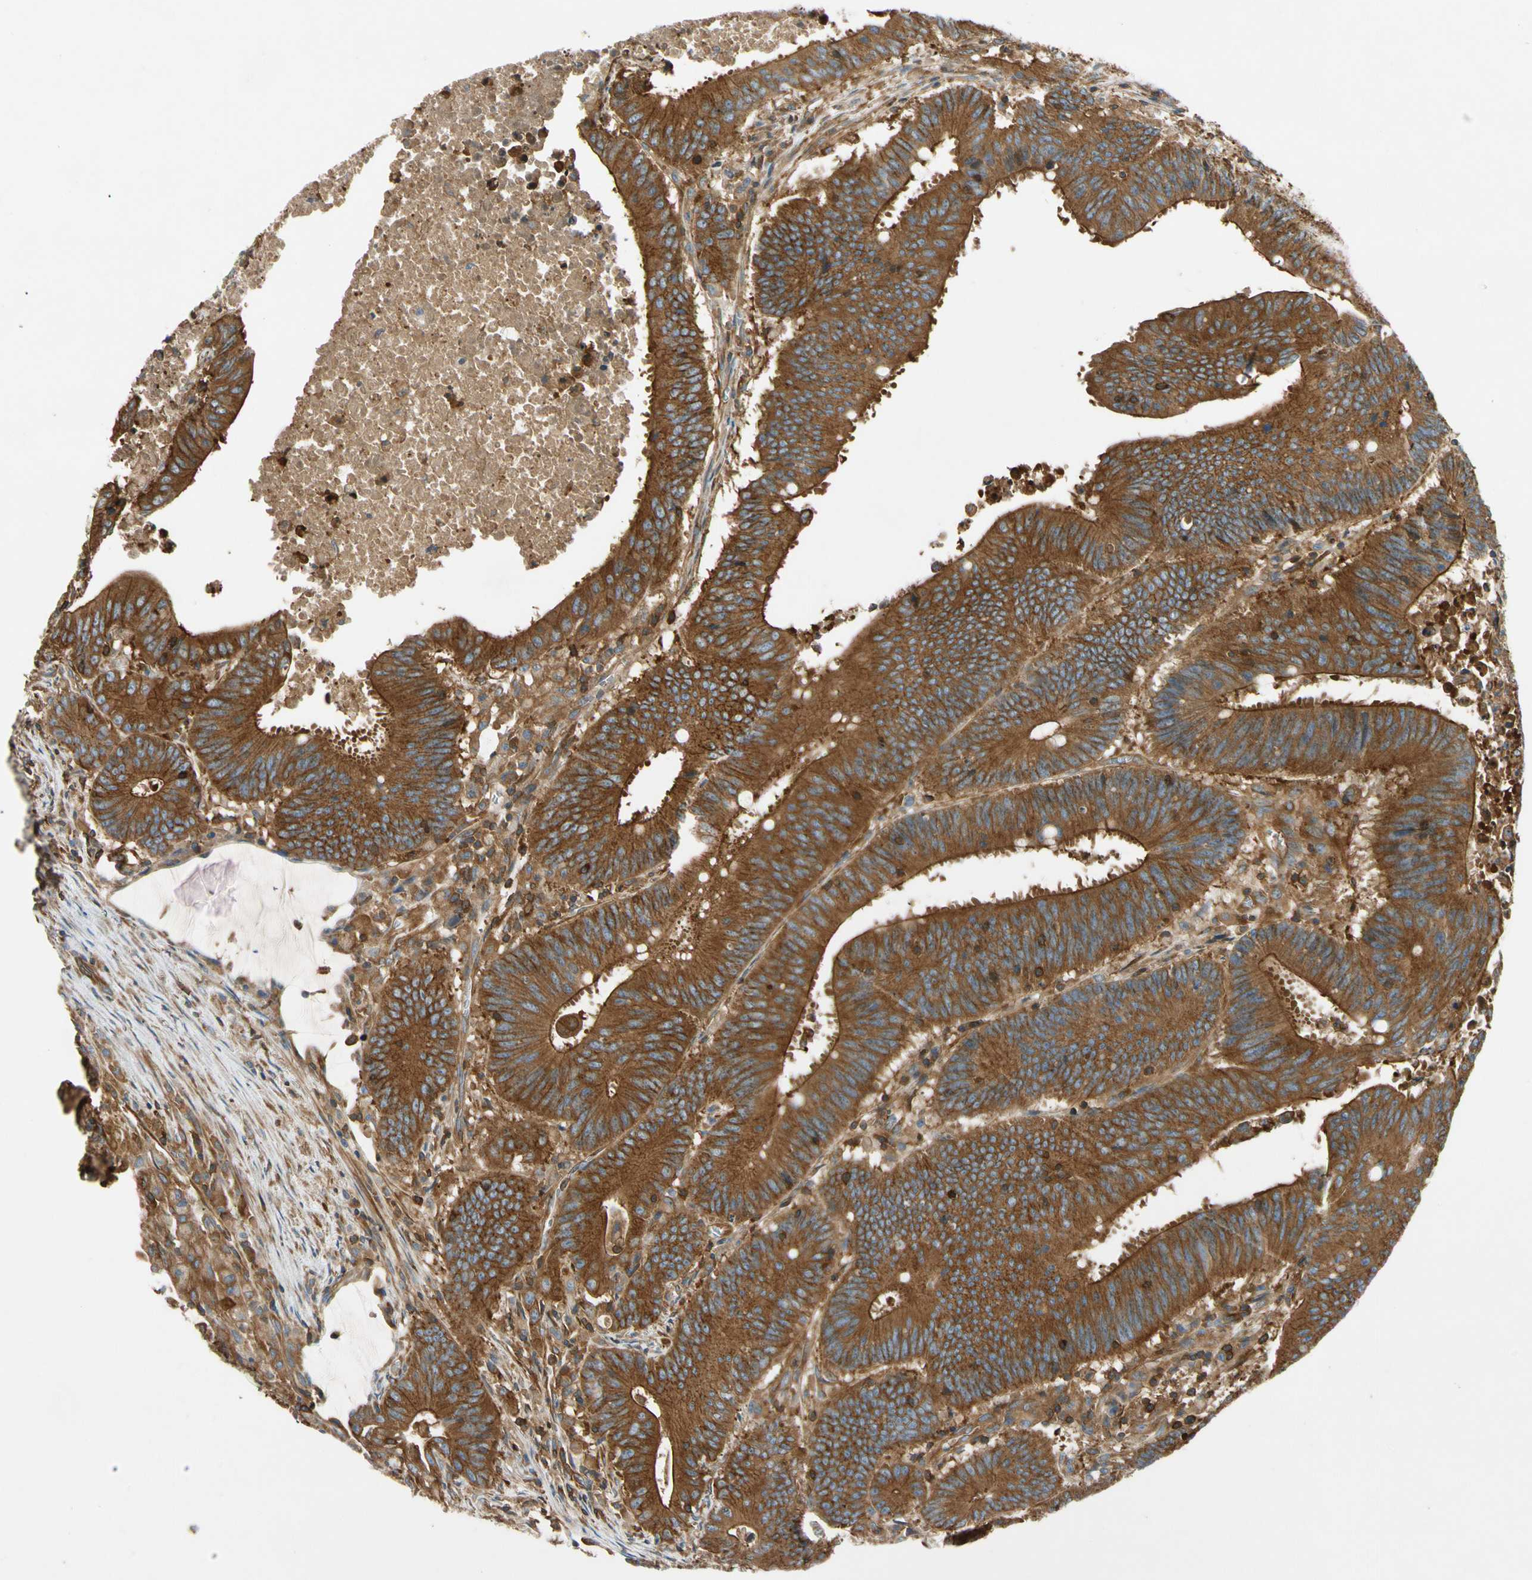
{"staining": {"intensity": "strong", "quantity": ">75%", "location": "cytoplasmic/membranous"}, "tissue": "colorectal cancer", "cell_type": "Tumor cells", "image_type": "cancer", "snomed": [{"axis": "morphology", "description": "Adenocarcinoma, NOS"}, {"axis": "topography", "description": "Colon"}], "caption": "Tumor cells reveal high levels of strong cytoplasmic/membranous expression in approximately >75% of cells in human colorectal cancer. Using DAB (3,3'-diaminobenzidine) (brown) and hematoxylin (blue) stains, captured at high magnification using brightfield microscopy.", "gene": "TCP11L1", "patient": {"sex": "male", "age": 45}}